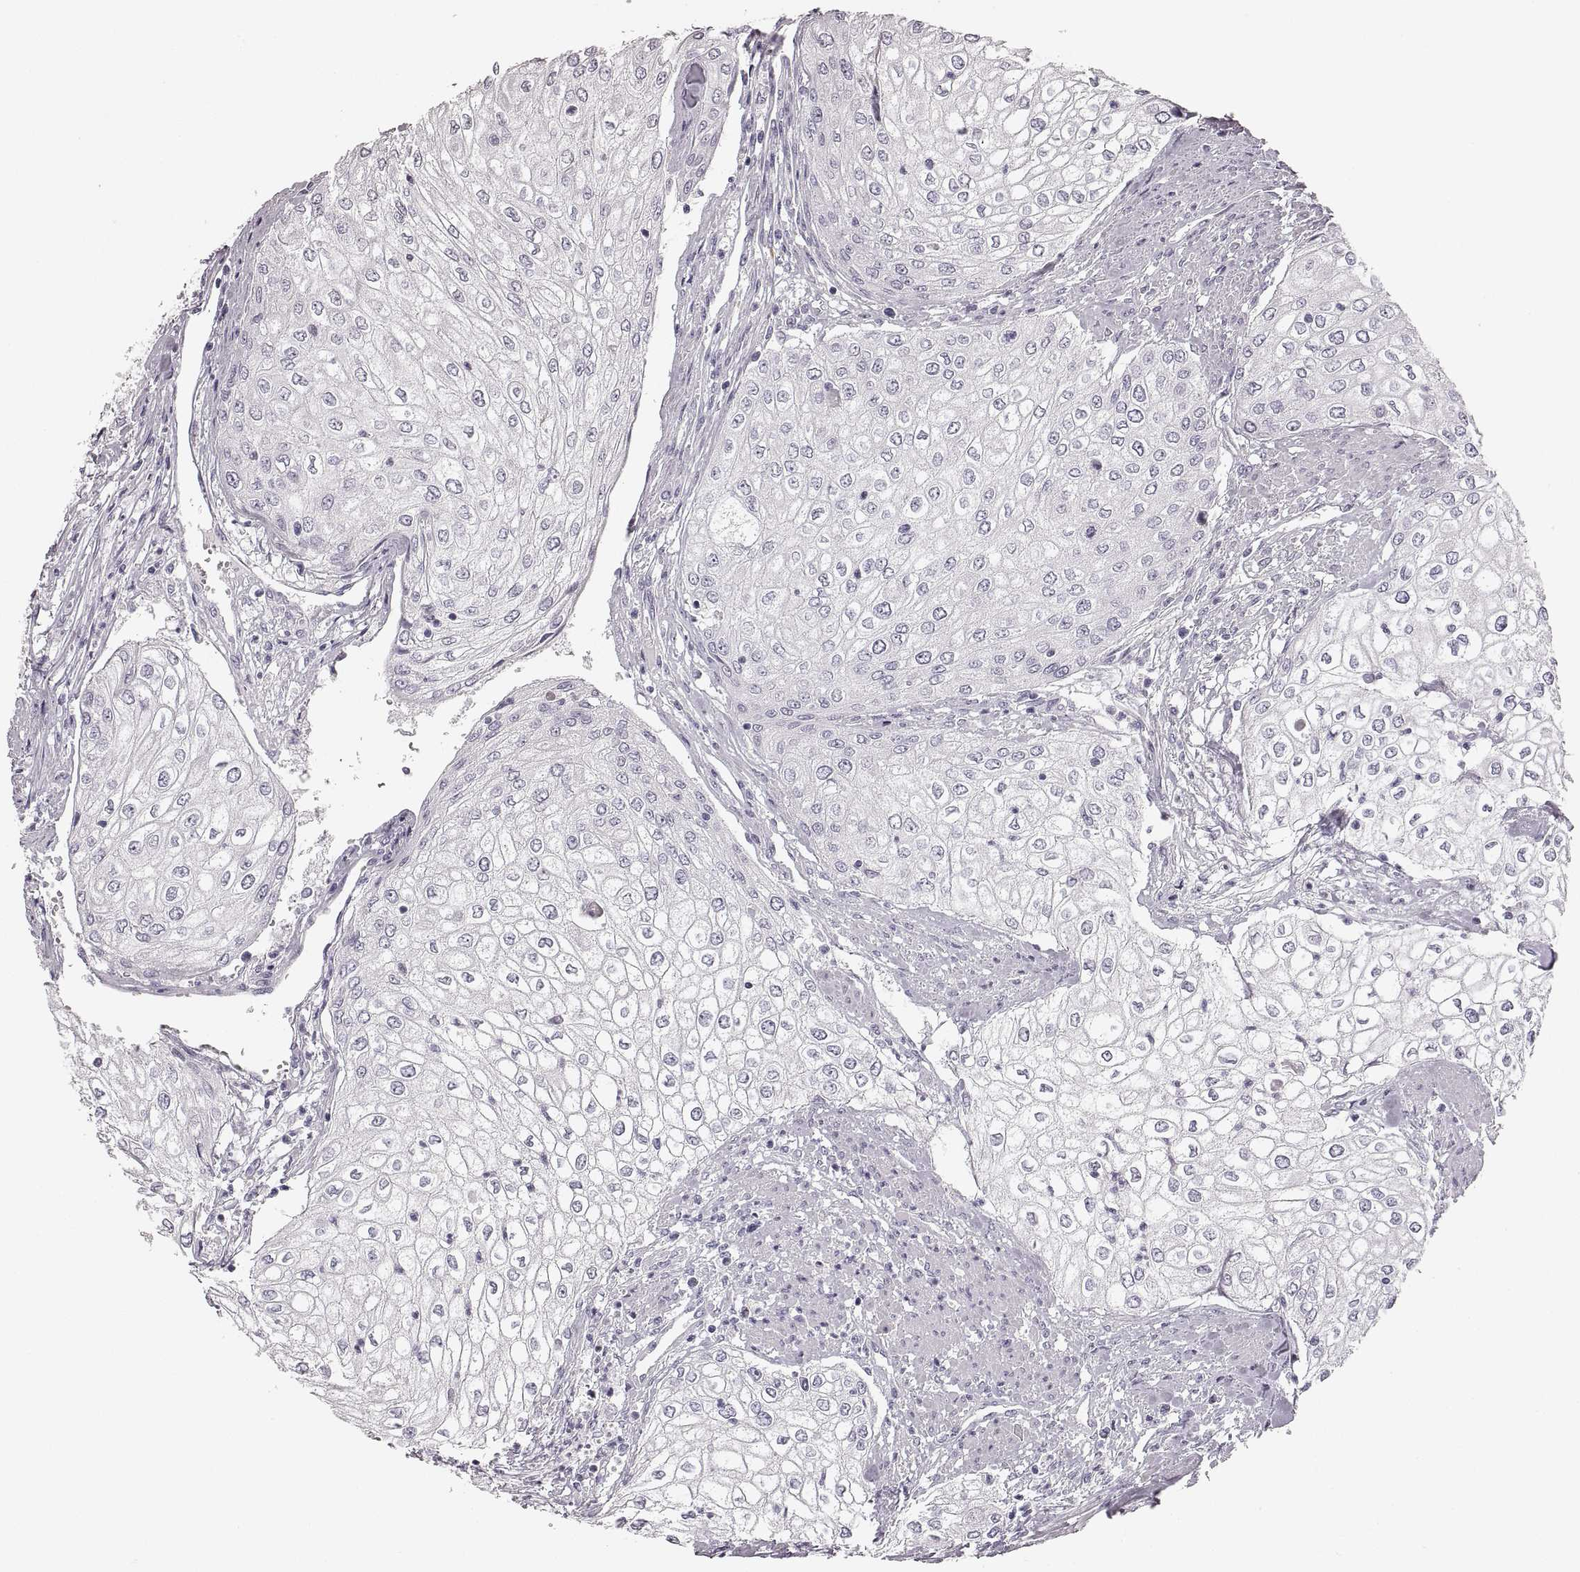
{"staining": {"intensity": "negative", "quantity": "none", "location": "none"}, "tissue": "urothelial cancer", "cell_type": "Tumor cells", "image_type": "cancer", "snomed": [{"axis": "morphology", "description": "Urothelial carcinoma, High grade"}, {"axis": "topography", "description": "Urinary bladder"}], "caption": "This is a histopathology image of immunohistochemistry (IHC) staining of urothelial cancer, which shows no expression in tumor cells. (DAB (3,3'-diaminobenzidine) immunohistochemistry (IHC) visualized using brightfield microscopy, high magnification).", "gene": "RDH13", "patient": {"sex": "male", "age": 62}}